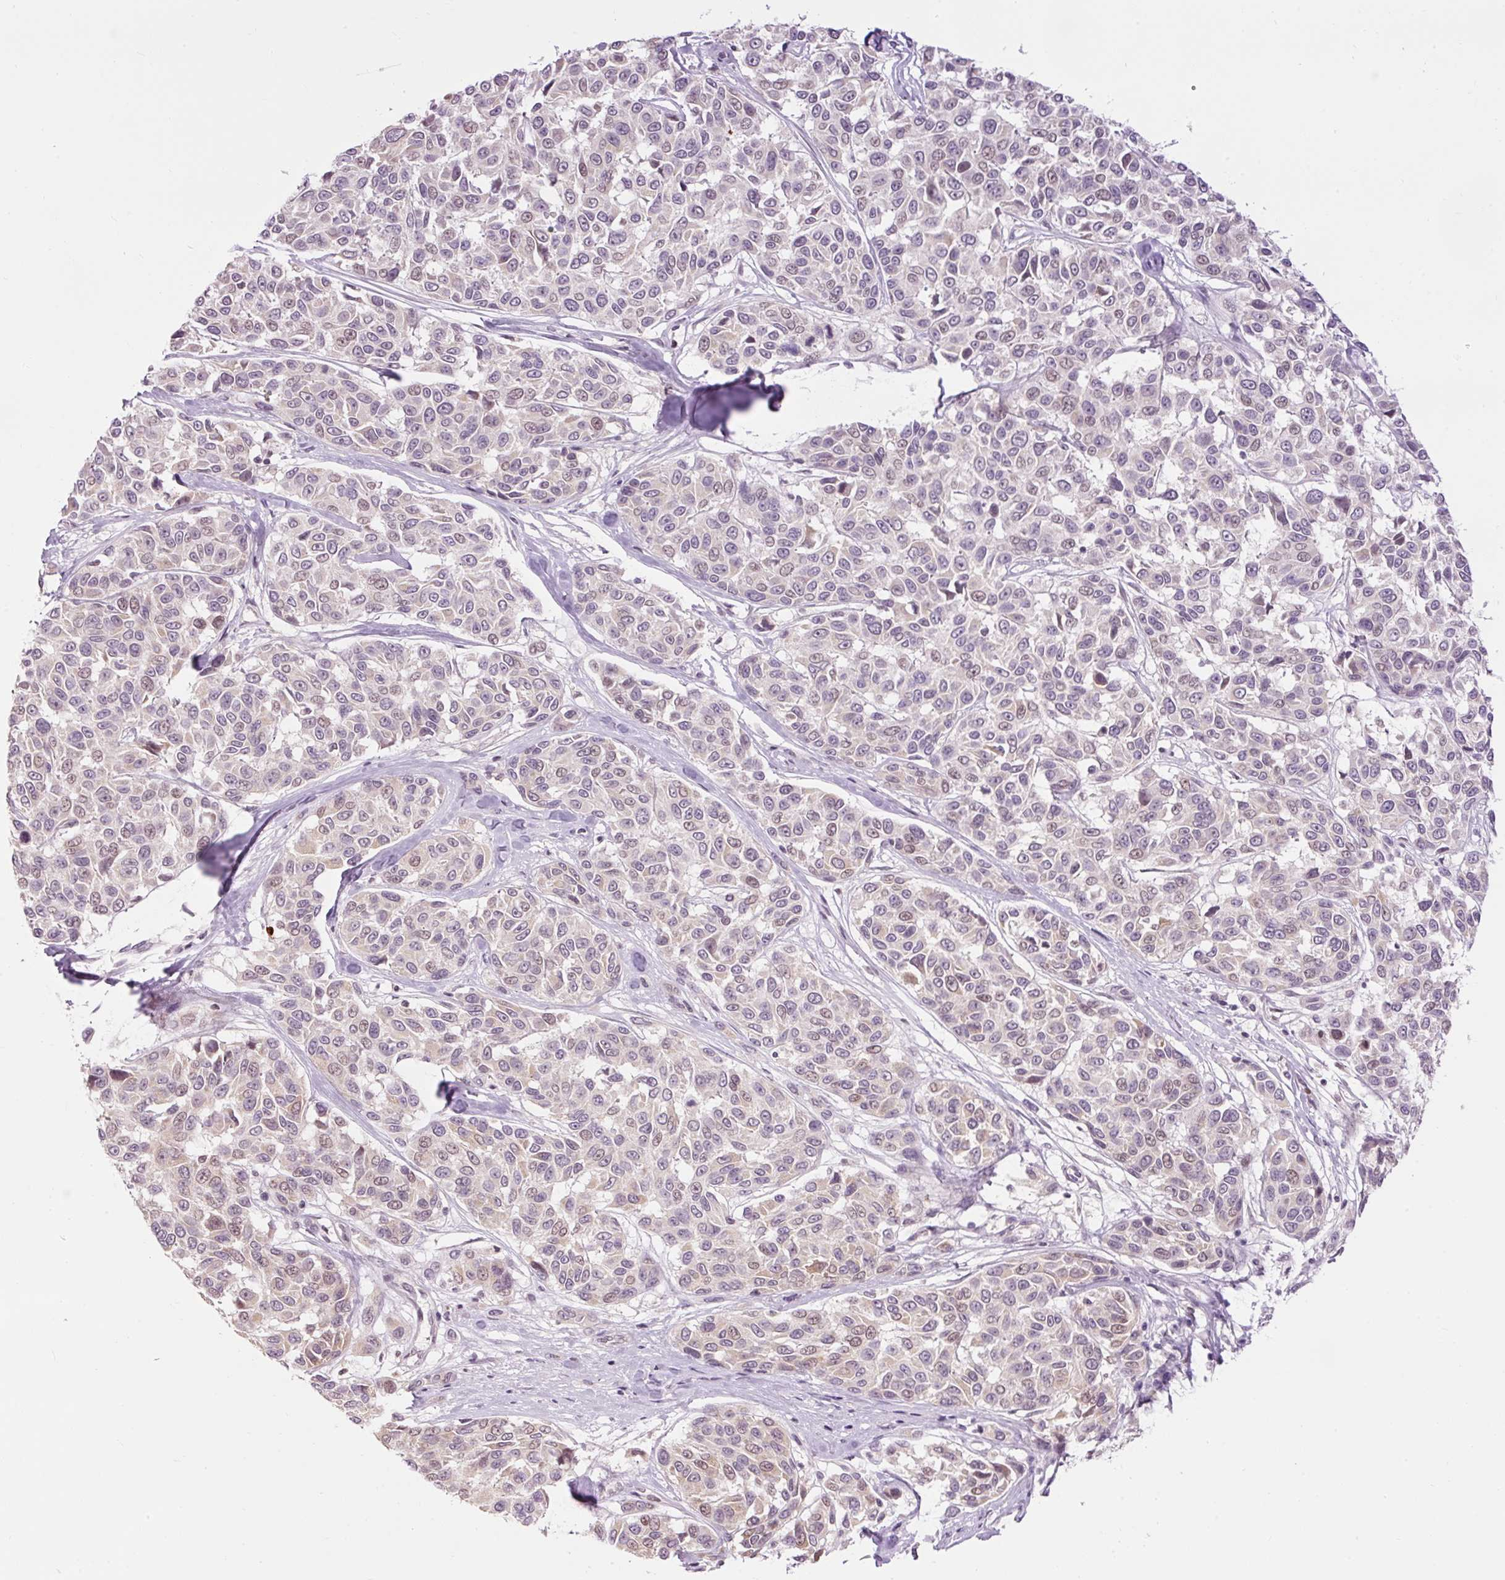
{"staining": {"intensity": "weak", "quantity": "<25%", "location": "nuclear"}, "tissue": "melanoma", "cell_type": "Tumor cells", "image_type": "cancer", "snomed": [{"axis": "morphology", "description": "Malignant melanoma, NOS"}, {"axis": "topography", "description": "Skin"}], "caption": "Malignant melanoma stained for a protein using IHC reveals no expression tumor cells.", "gene": "ABHD11", "patient": {"sex": "female", "age": 66}}